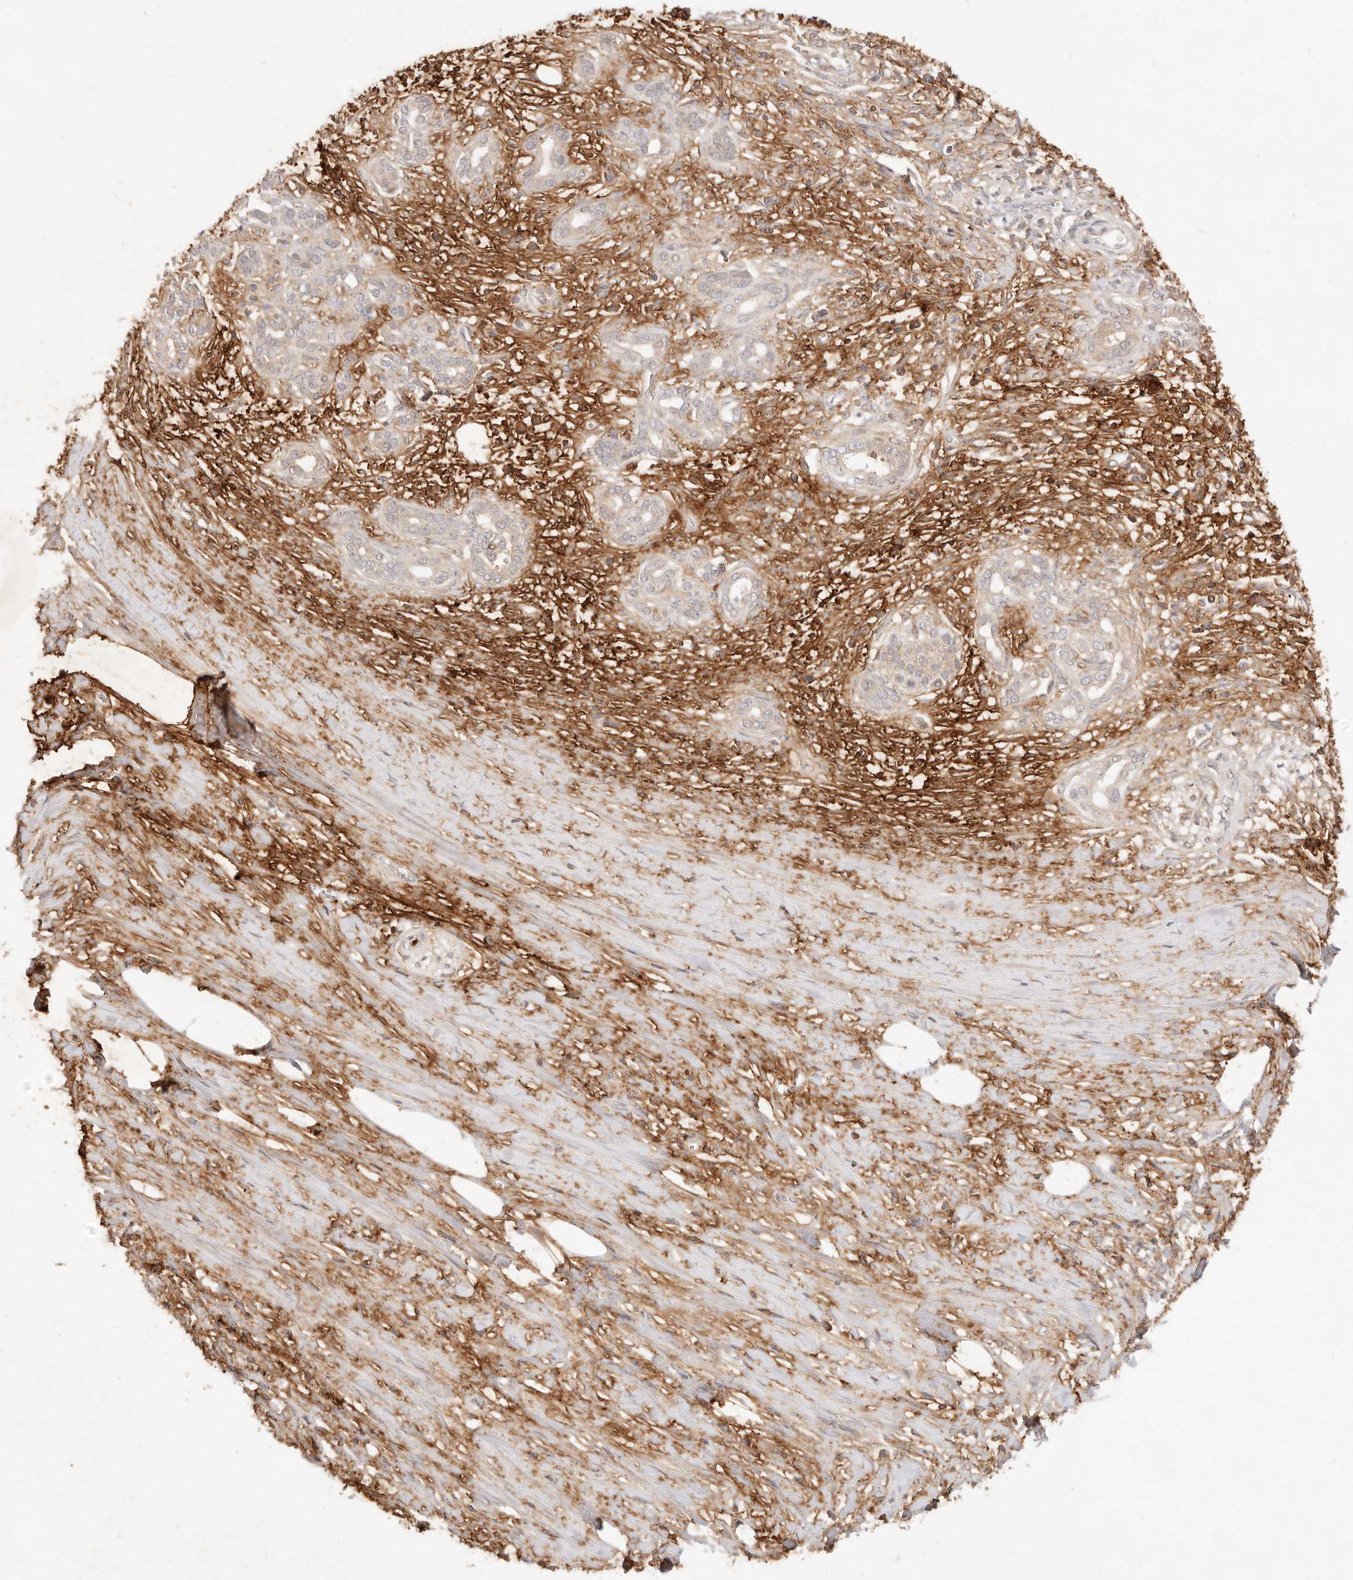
{"staining": {"intensity": "negative", "quantity": "none", "location": "none"}, "tissue": "pancreatic cancer", "cell_type": "Tumor cells", "image_type": "cancer", "snomed": [{"axis": "morphology", "description": "Adenocarcinoma, NOS"}, {"axis": "topography", "description": "Pancreas"}], "caption": "The immunohistochemistry (IHC) photomicrograph has no significant positivity in tumor cells of adenocarcinoma (pancreatic) tissue.", "gene": "UBXN10", "patient": {"sex": "male", "age": 58}}